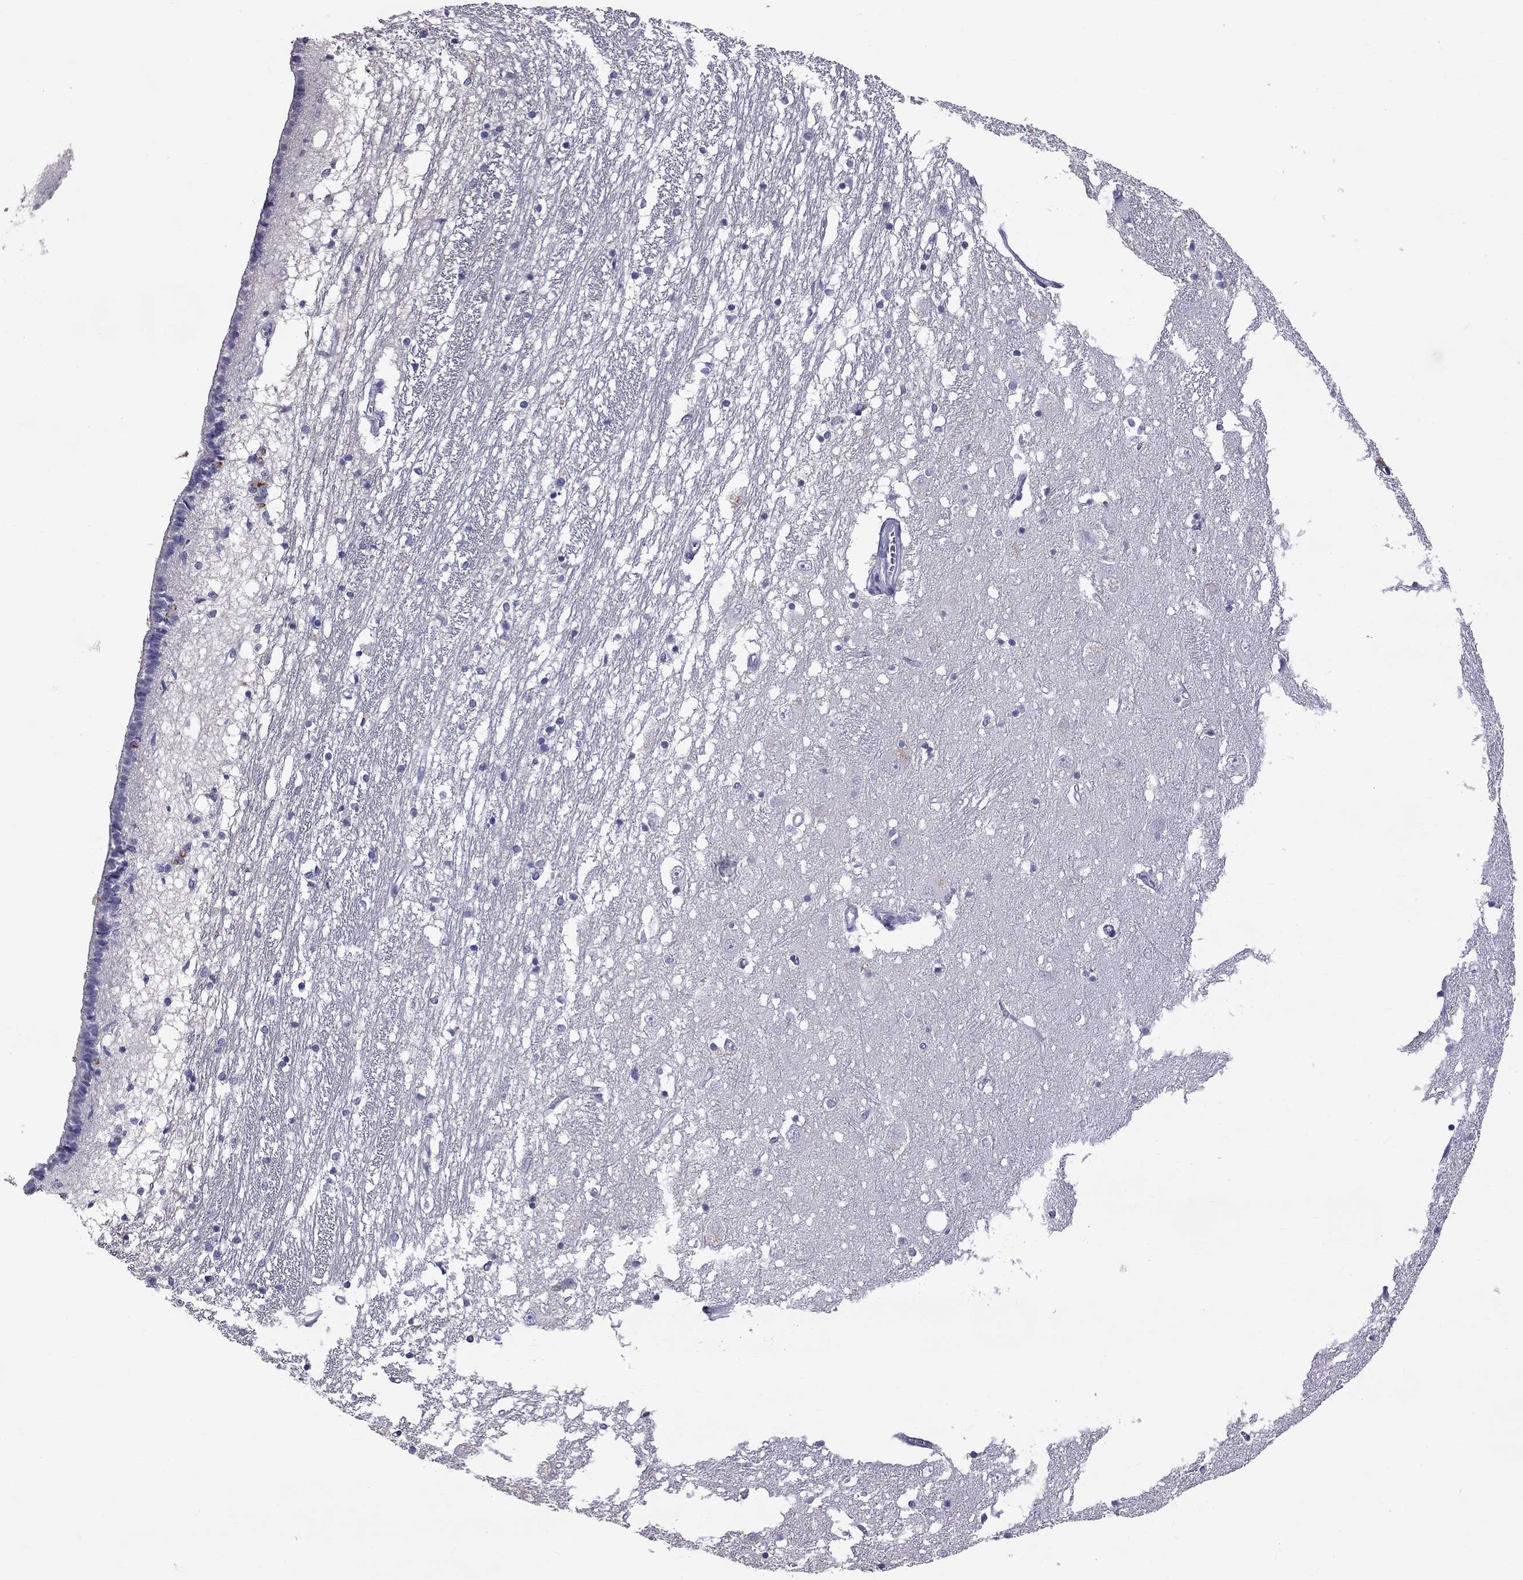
{"staining": {"intensity": "negative", "quantity": "none", "location": "none"}, "tissue": "caudate", "cell_type": "Glial cells", "image_type": "normal", "snomed": [{"axis": "morphology", "description": "Normal tissue, NOS"}, {"axis": "topography", "description": "Lateral ventricle wall"}], "caption": "Photomicrograph shows no significant protein positivity in glial cells of normal caudate. (DAB immunohistochemistry, high magnification).", "gene": "CFAP91", "patient": {"sex": "female", "age": 71}}